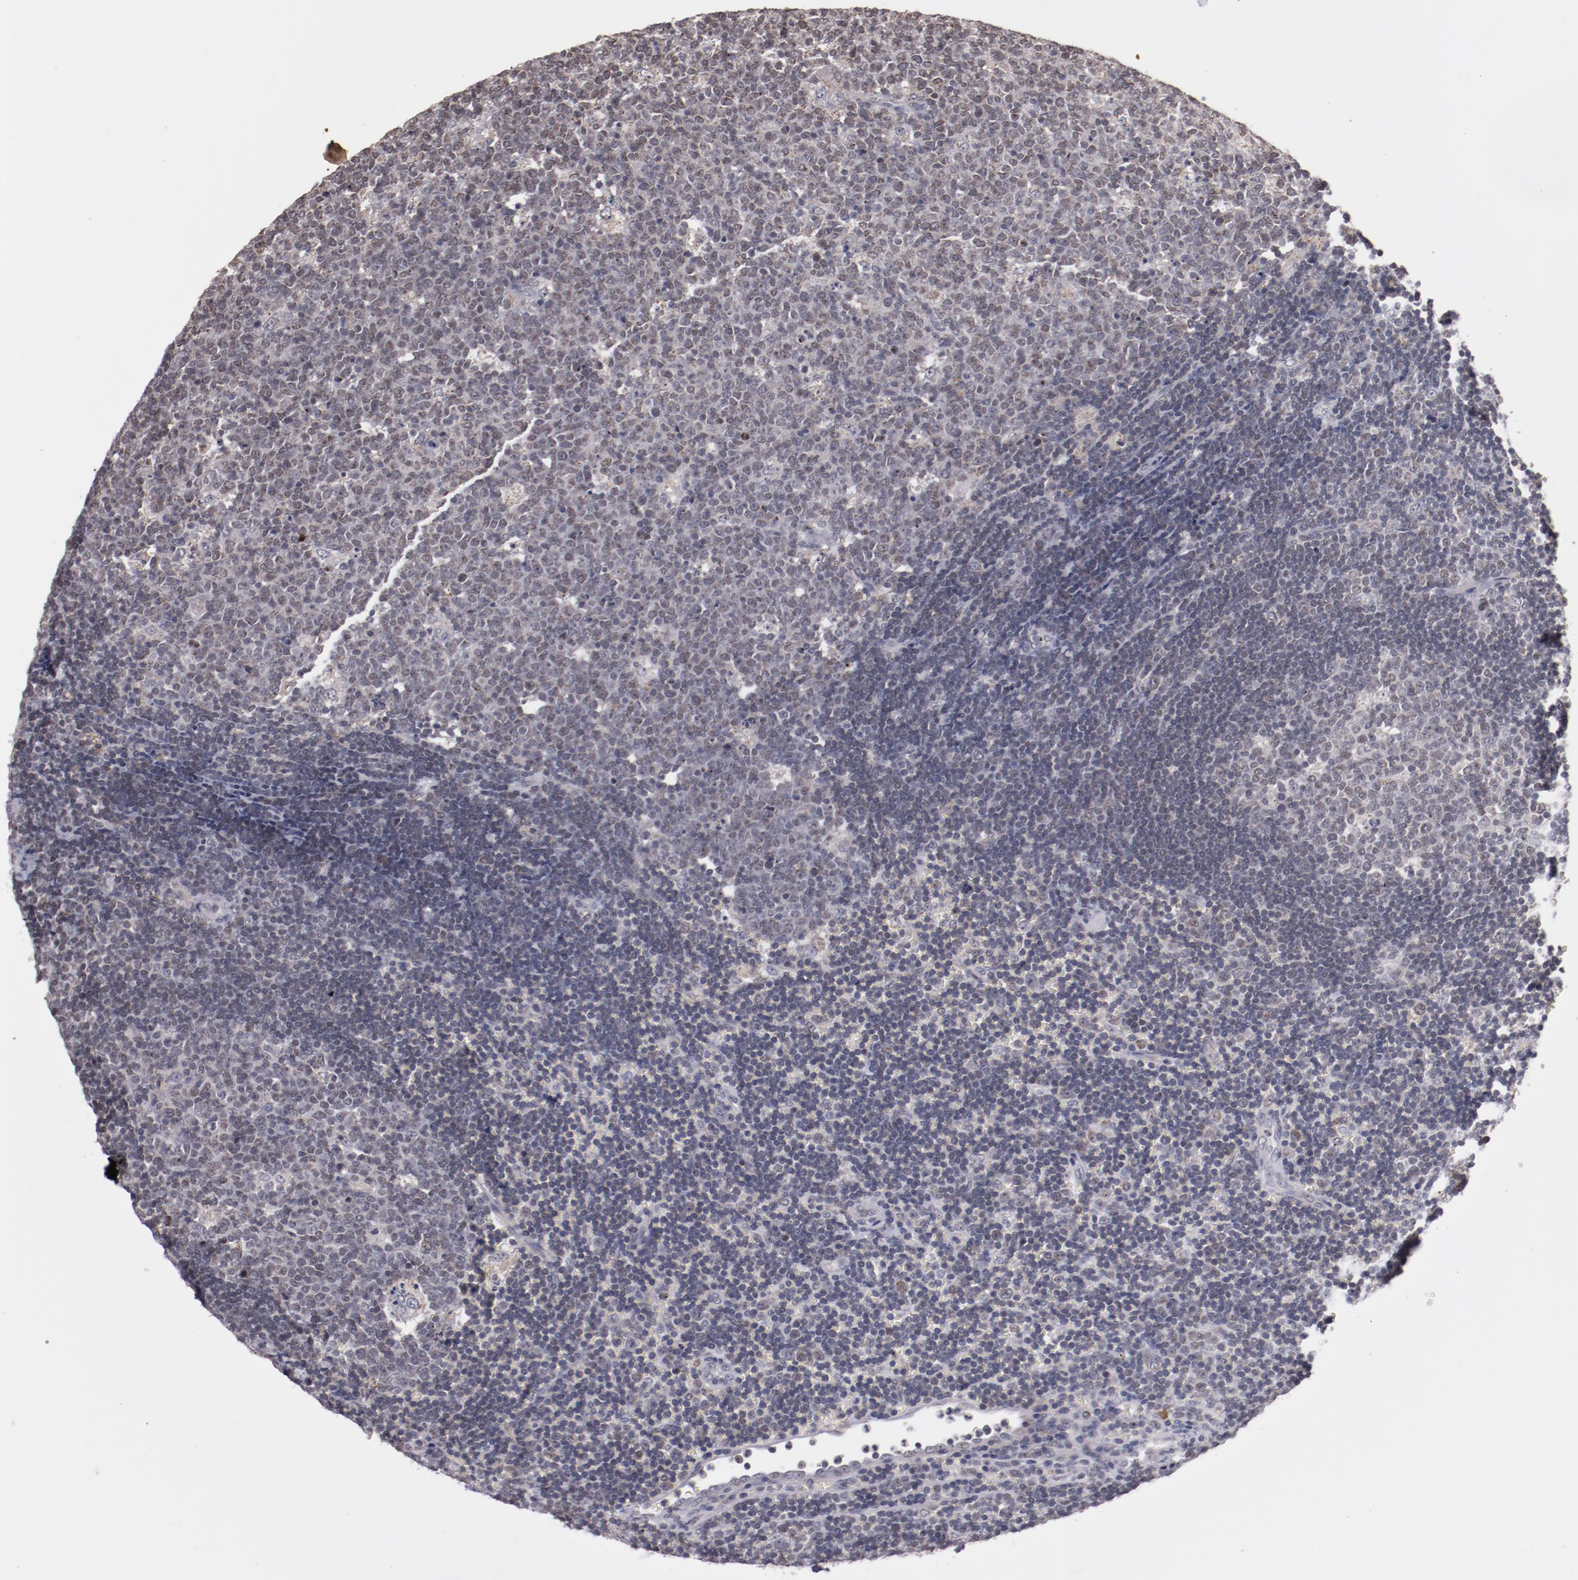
{"staining": {"intensity": "negative", "quantity": "none", "location": "none"}, "tissue": "lymph node", "cell_type": "Germinal center cells", "image_type": "normal", "snomed": [{"axis": "morphology", "description": "Normal tissue, NOS"}, {"axis": "topography", "description": "Lymph node"}, {"axis": "topography", "description": "Salivary gland"}], "caption": "A histopathology image of lymph node stained for a protein shows no brown staining in germinal center cells.", "gene": "SYP", "patient": {"sex": "male", "age": 8}}